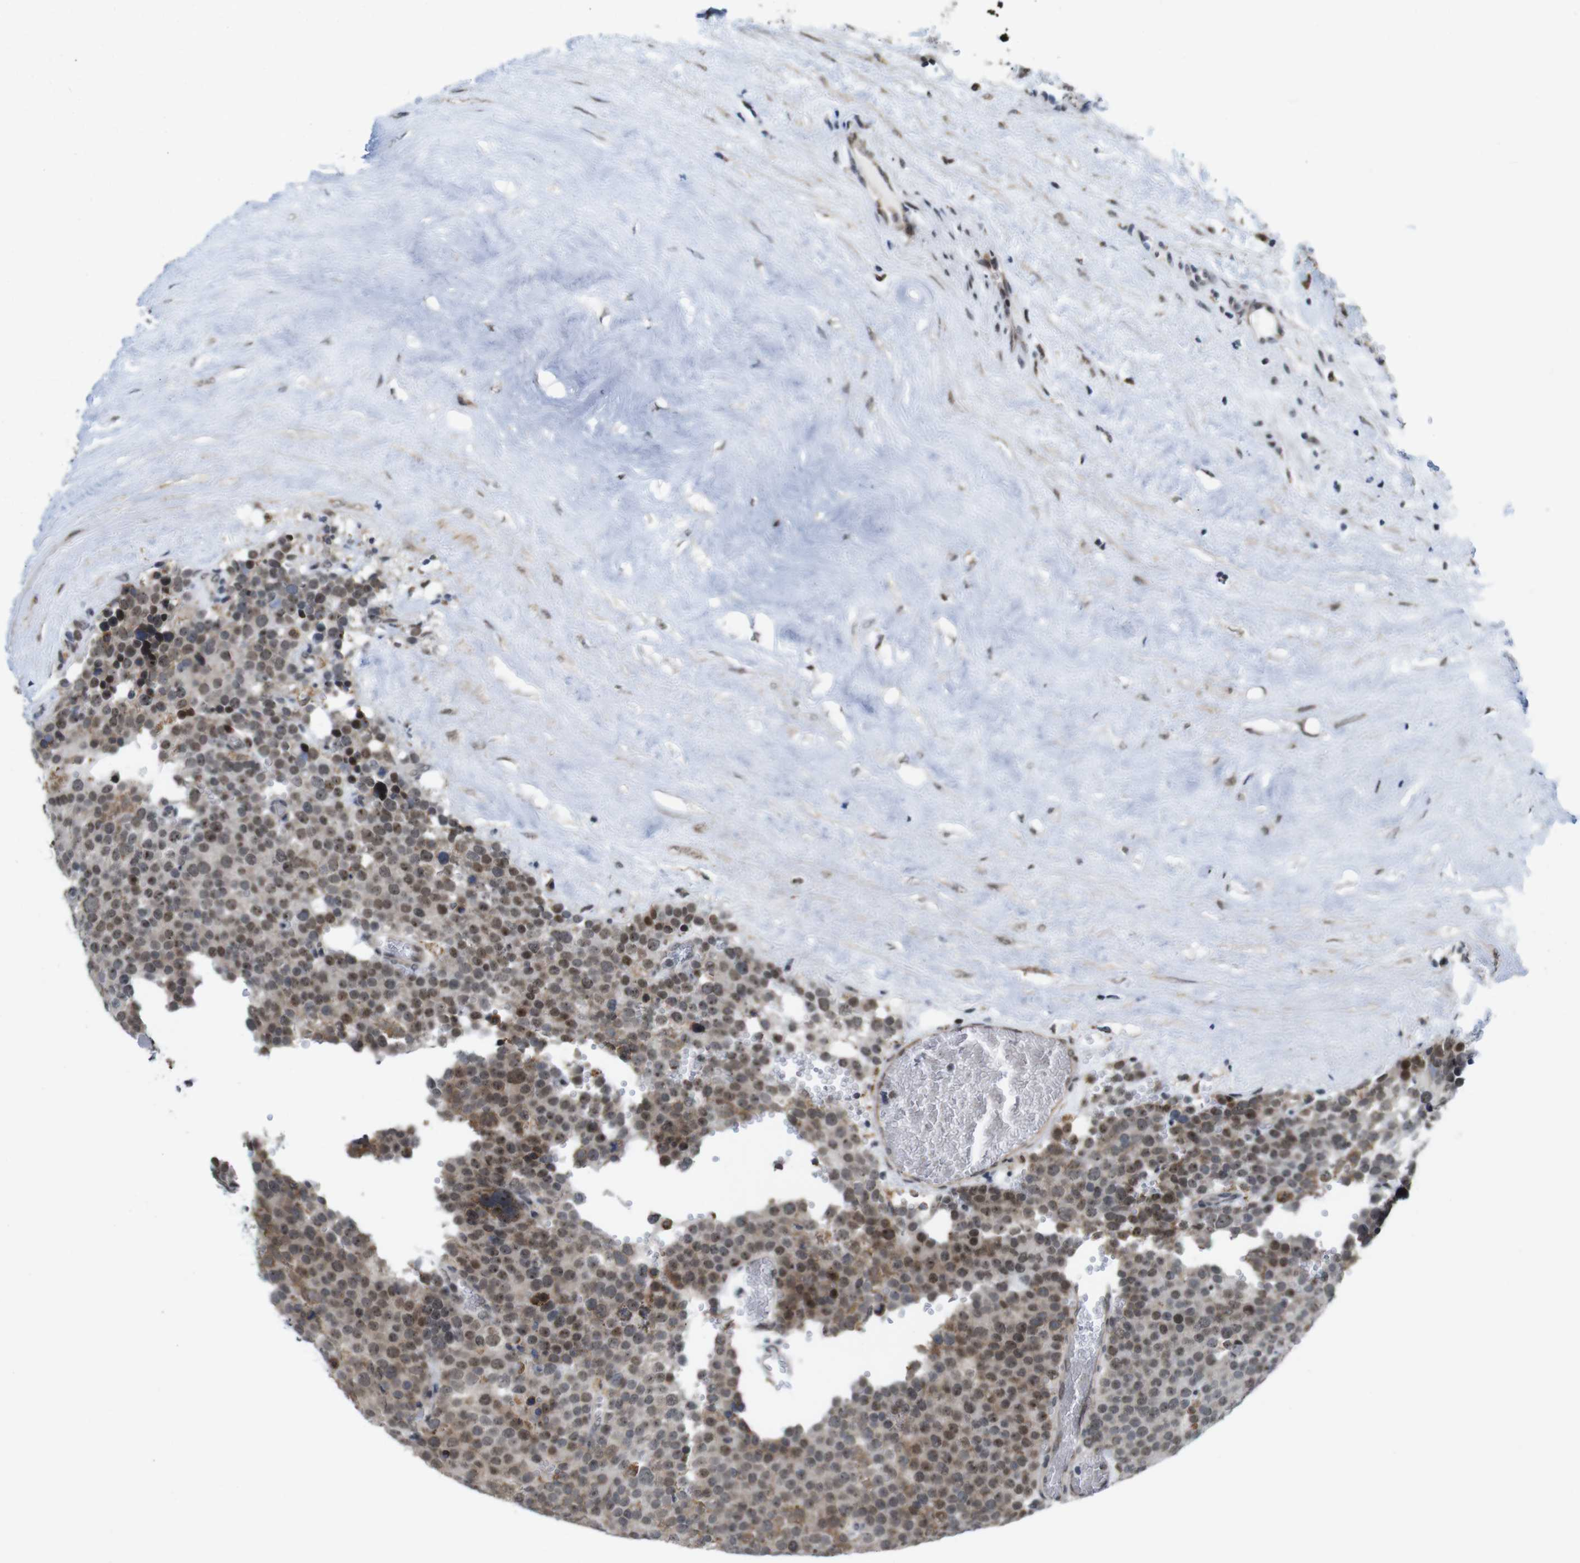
{"staining": {"intensity": "moderate", "quantity": ">75%", "location": "cytoplasmic/membranous,nuclear"}, "tissue": "testis cancer", "cell_type": "Tumor cells", "image_type": "cancer", "snomed": [{"axis": "morphology", "description": "Normal tissue, NOS"}, {"axis": "morphology", "description": "Seminoma, NOS"}, {"axis": "topography", "description": "Testis"}], "caption": "A medium amount of moderate cytoplasmic/membranous and nuclear positivity is identified in approximately >75% of tumor cells in testis cancer tissue.", "gene": "PNMA8A", "patient": {"sex": "male", "age": 71}}